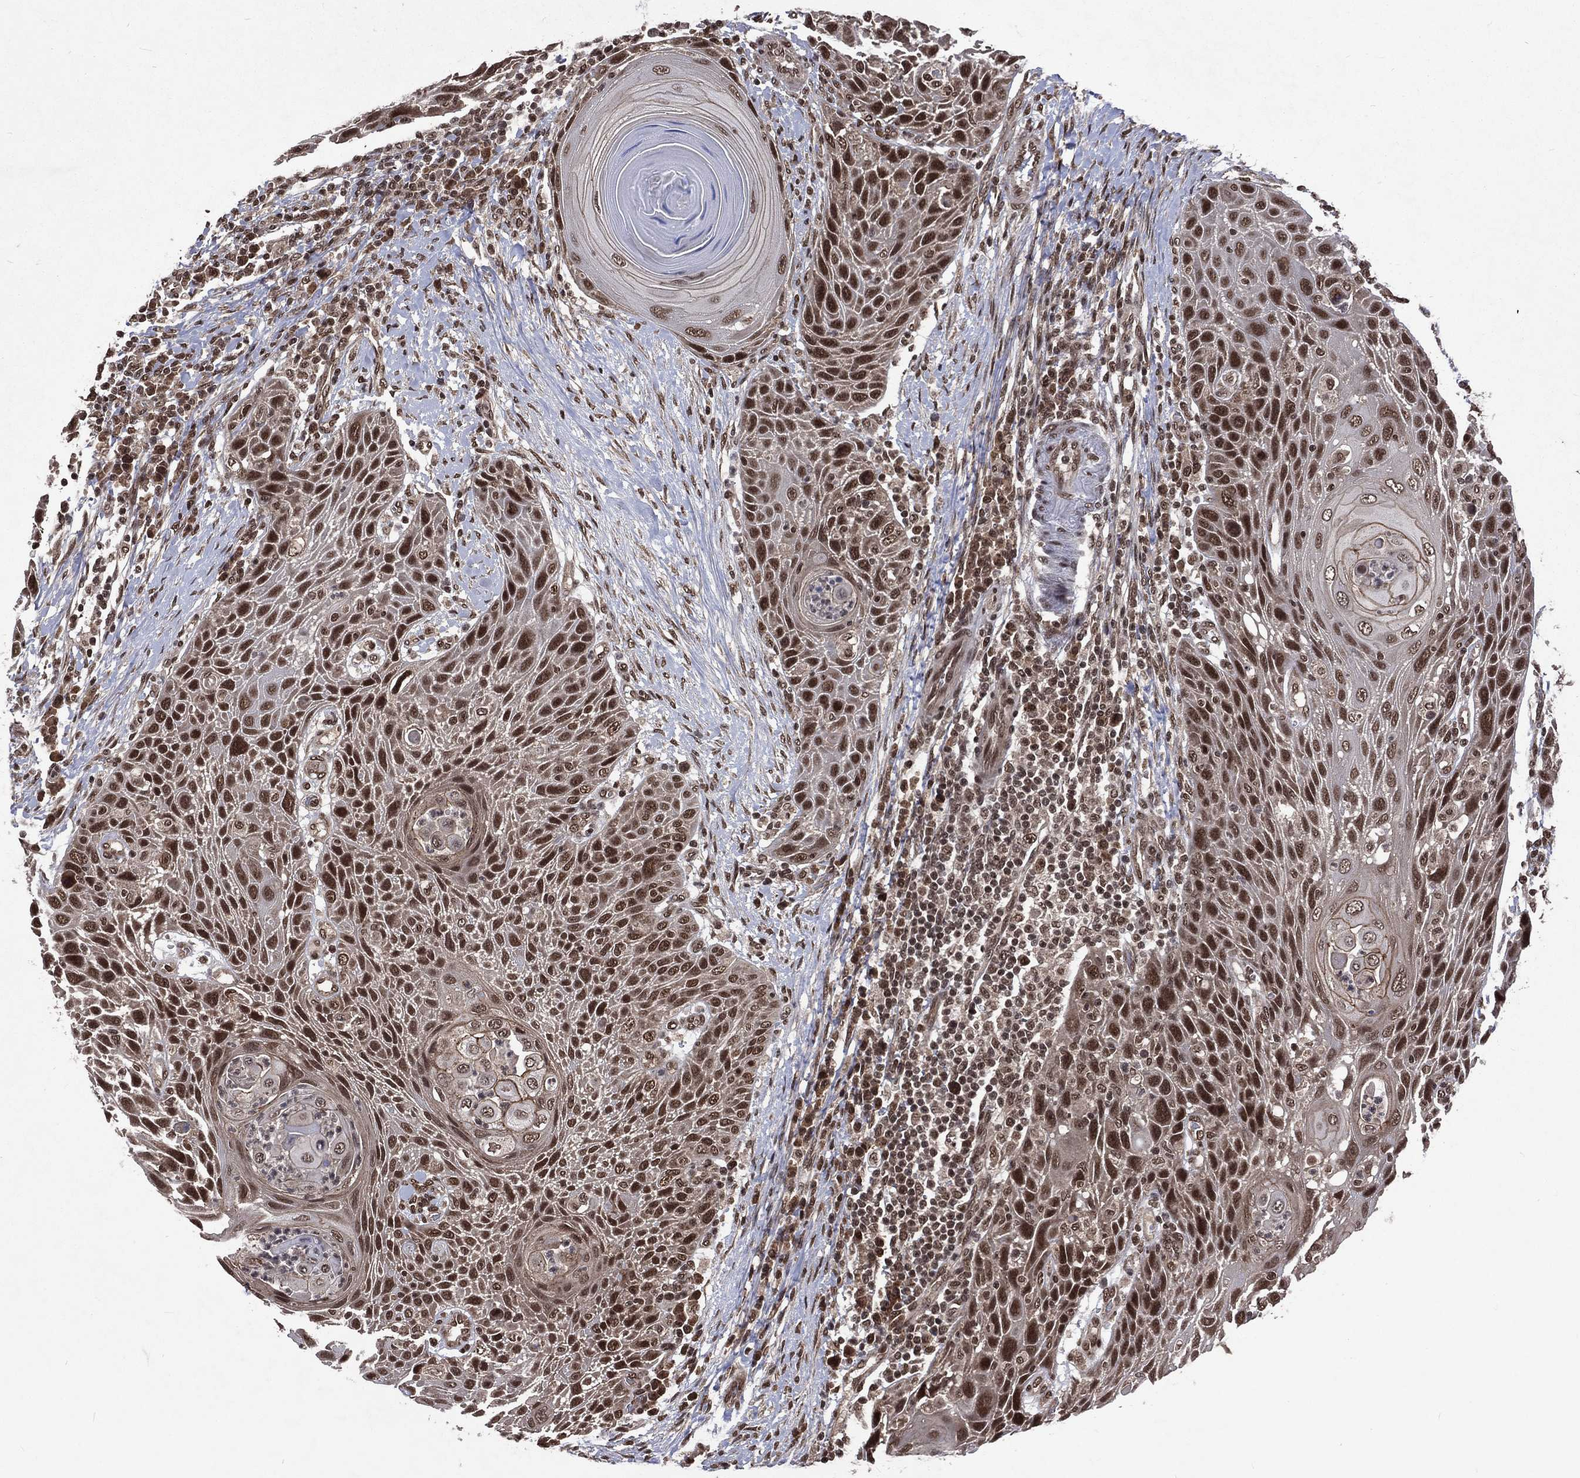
{"staining": {"intensity": "strong", "quantity": ">75%", "location": "nuclear"}, "tissue": "head and neck cancer", "cell_type": "Tumor cells", "image_type": "cancer", "snomed": [{"axis": "morphology", "description": "Squamous cell carcinoma, NOS"}, {"axis": "topography", "description": "Head-Neck"}], "caption": "Immunohistochemistry (IHC) photomicrograph of head and neck cancer (squamous cell carcinoma) stained for a protein (brown), which demonstrates high levels of strong nuclear expression in about >75% of tumor cells.", "gene": "DMAP1", "patient": {"sex": "male", "age": 69}}